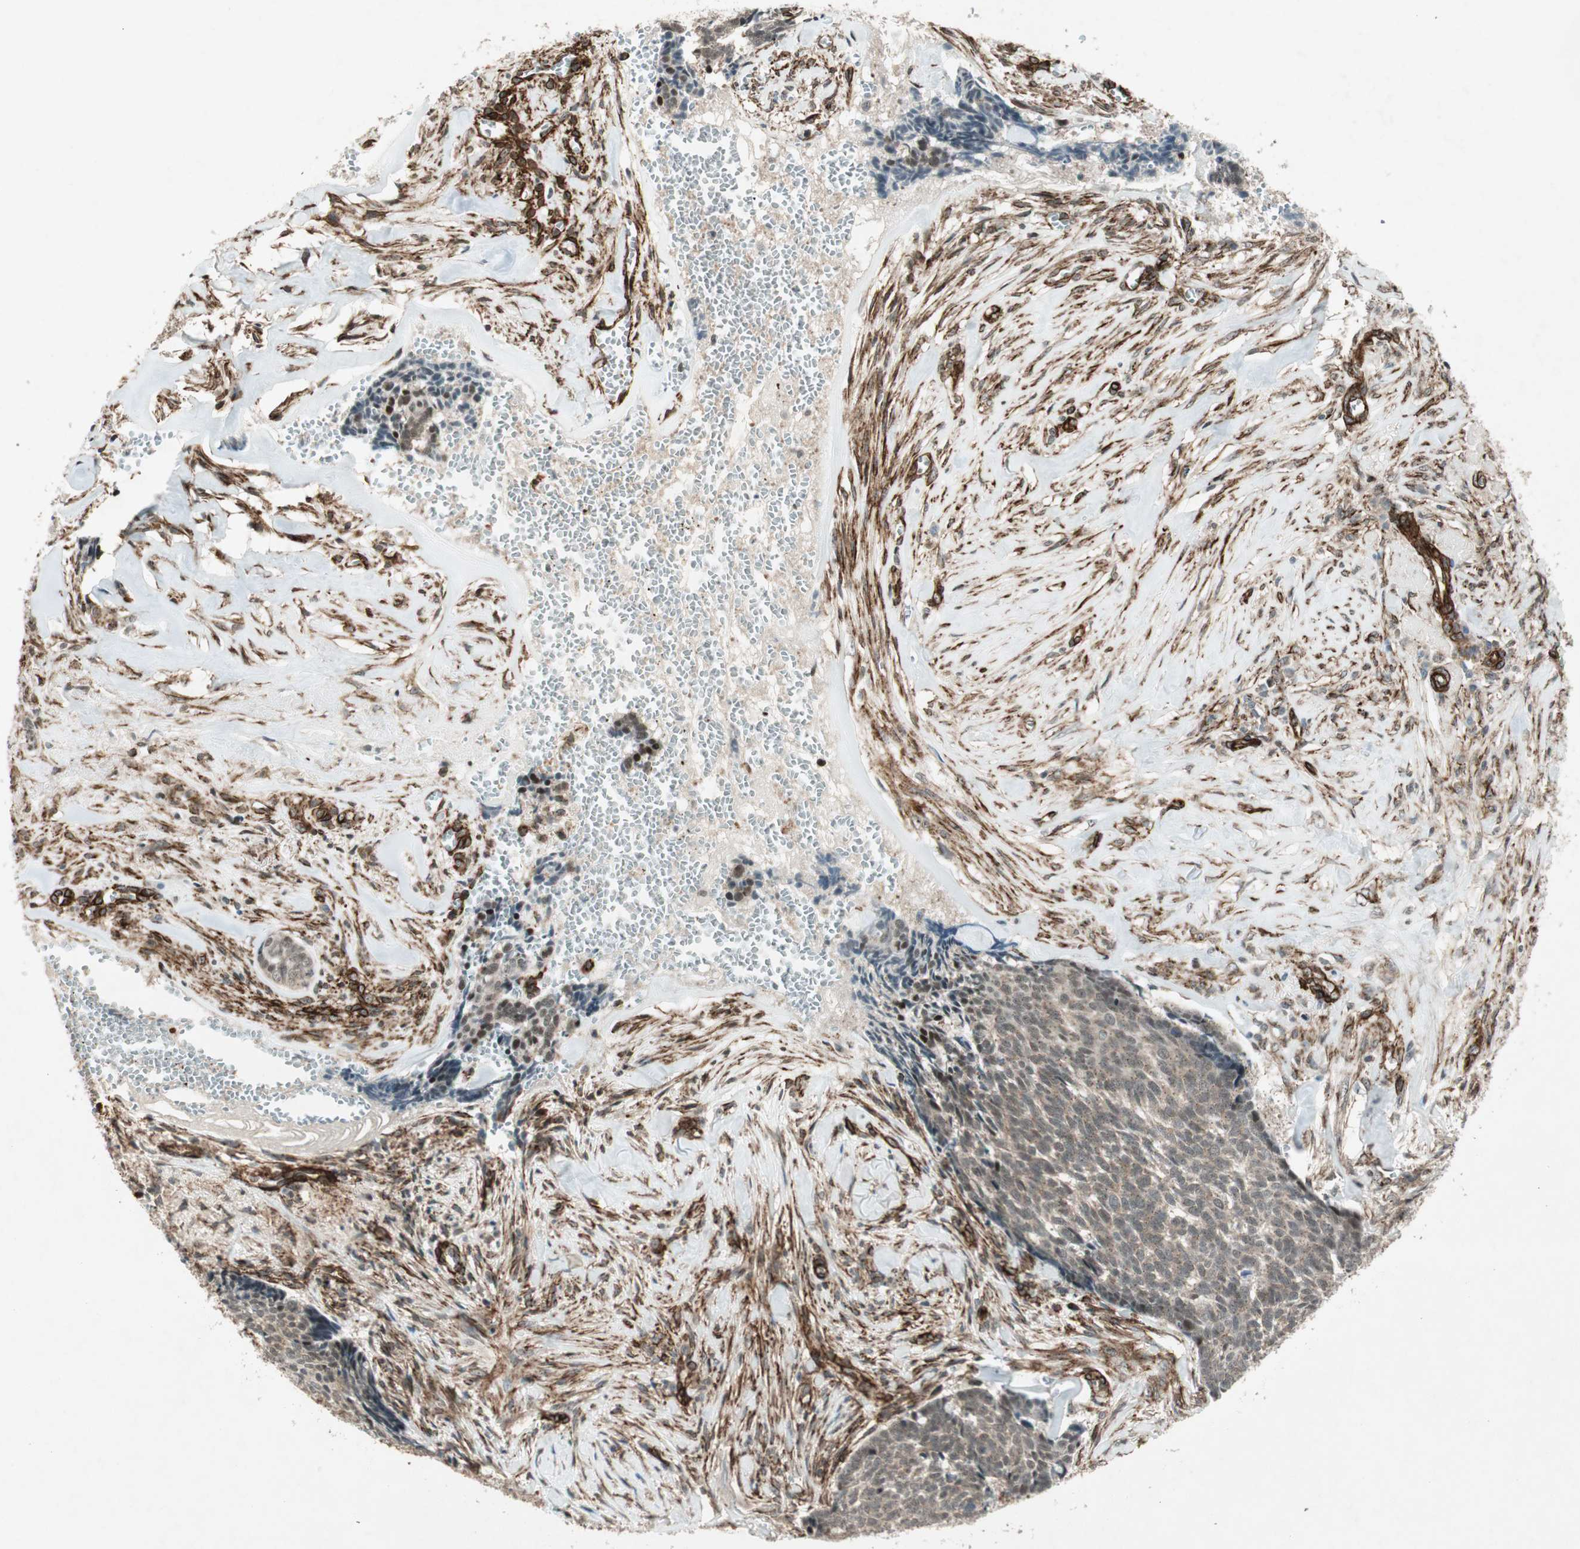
{"staining": {"intensity": "weak", "quantity": ">75%", "location": "nuclear"}, "tissue": "skin cancer", "cell_type": "Tumor cells", "image_type": "cancer", "snomed": [{"axis": "morphology", "description": "Basal cell carcinoma"}, {"axis": "topography", "description": "Skin"}], "caption": "Weak nuclear staining for a protein is identified in approximately >75% of tumor cells of basal cell carcinoma (skin) using immunohistochemistry (IHC).", "gene": "CDK19", "patient": {"sex": "male", "age": 84}}